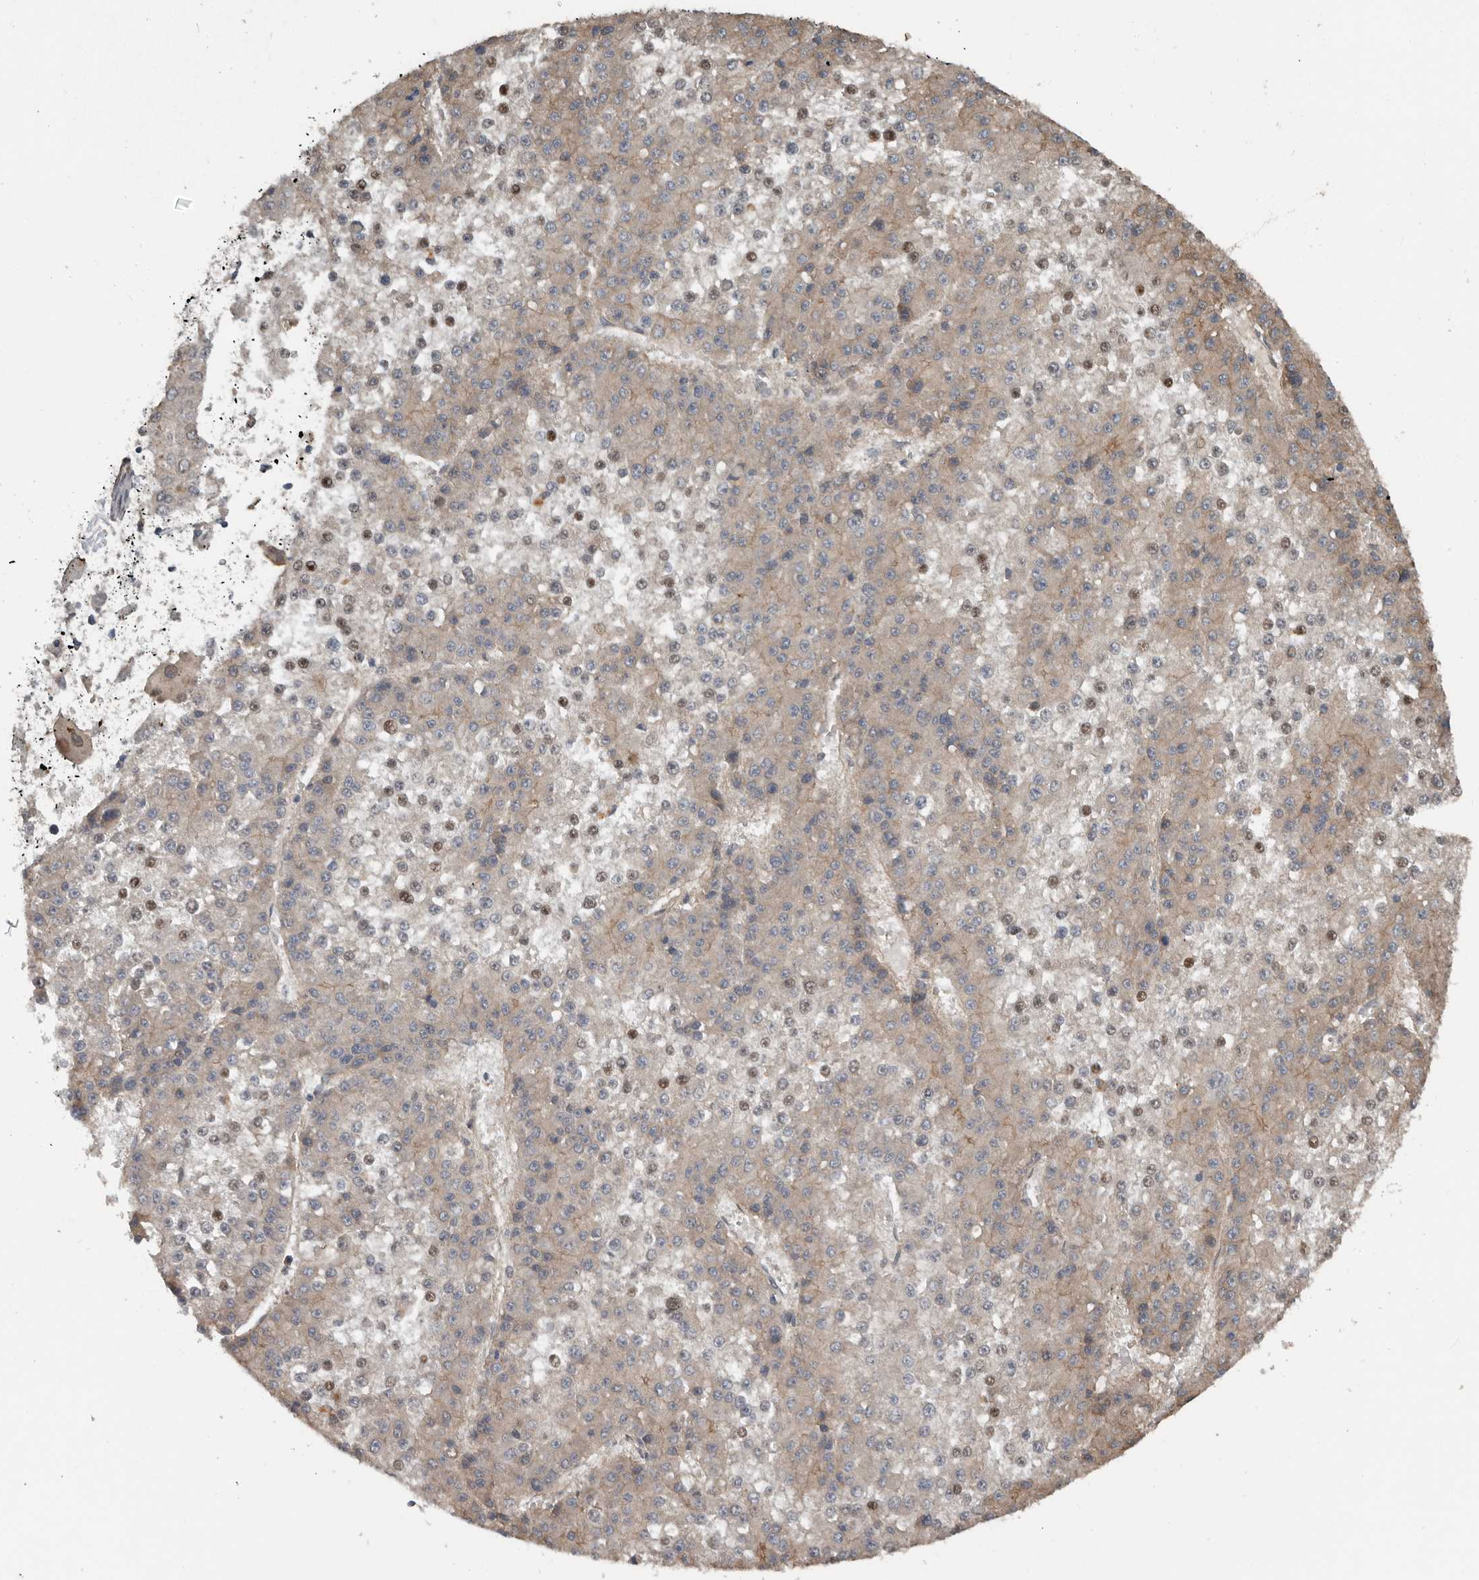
{"staining": {"intensity": "moderate", "quantity": "<25%", "location": "nuclear"}, "tissue": "liver cancer", "cell_type": "Tumor cells", "image_type": "cancer", "snomed": [{"axis": "morphology", "description": "Carcinoma, Hepatocellular, NOS"}, {"axis": "topography", "description": "Liver"}], "caption": "A photomicrograph of liver cancer stained for a protein demonstrates moderate nuclear brown staining in tumor cells.", "gene": "YOD1", "patient": {"sex": "female", "age": 73}}